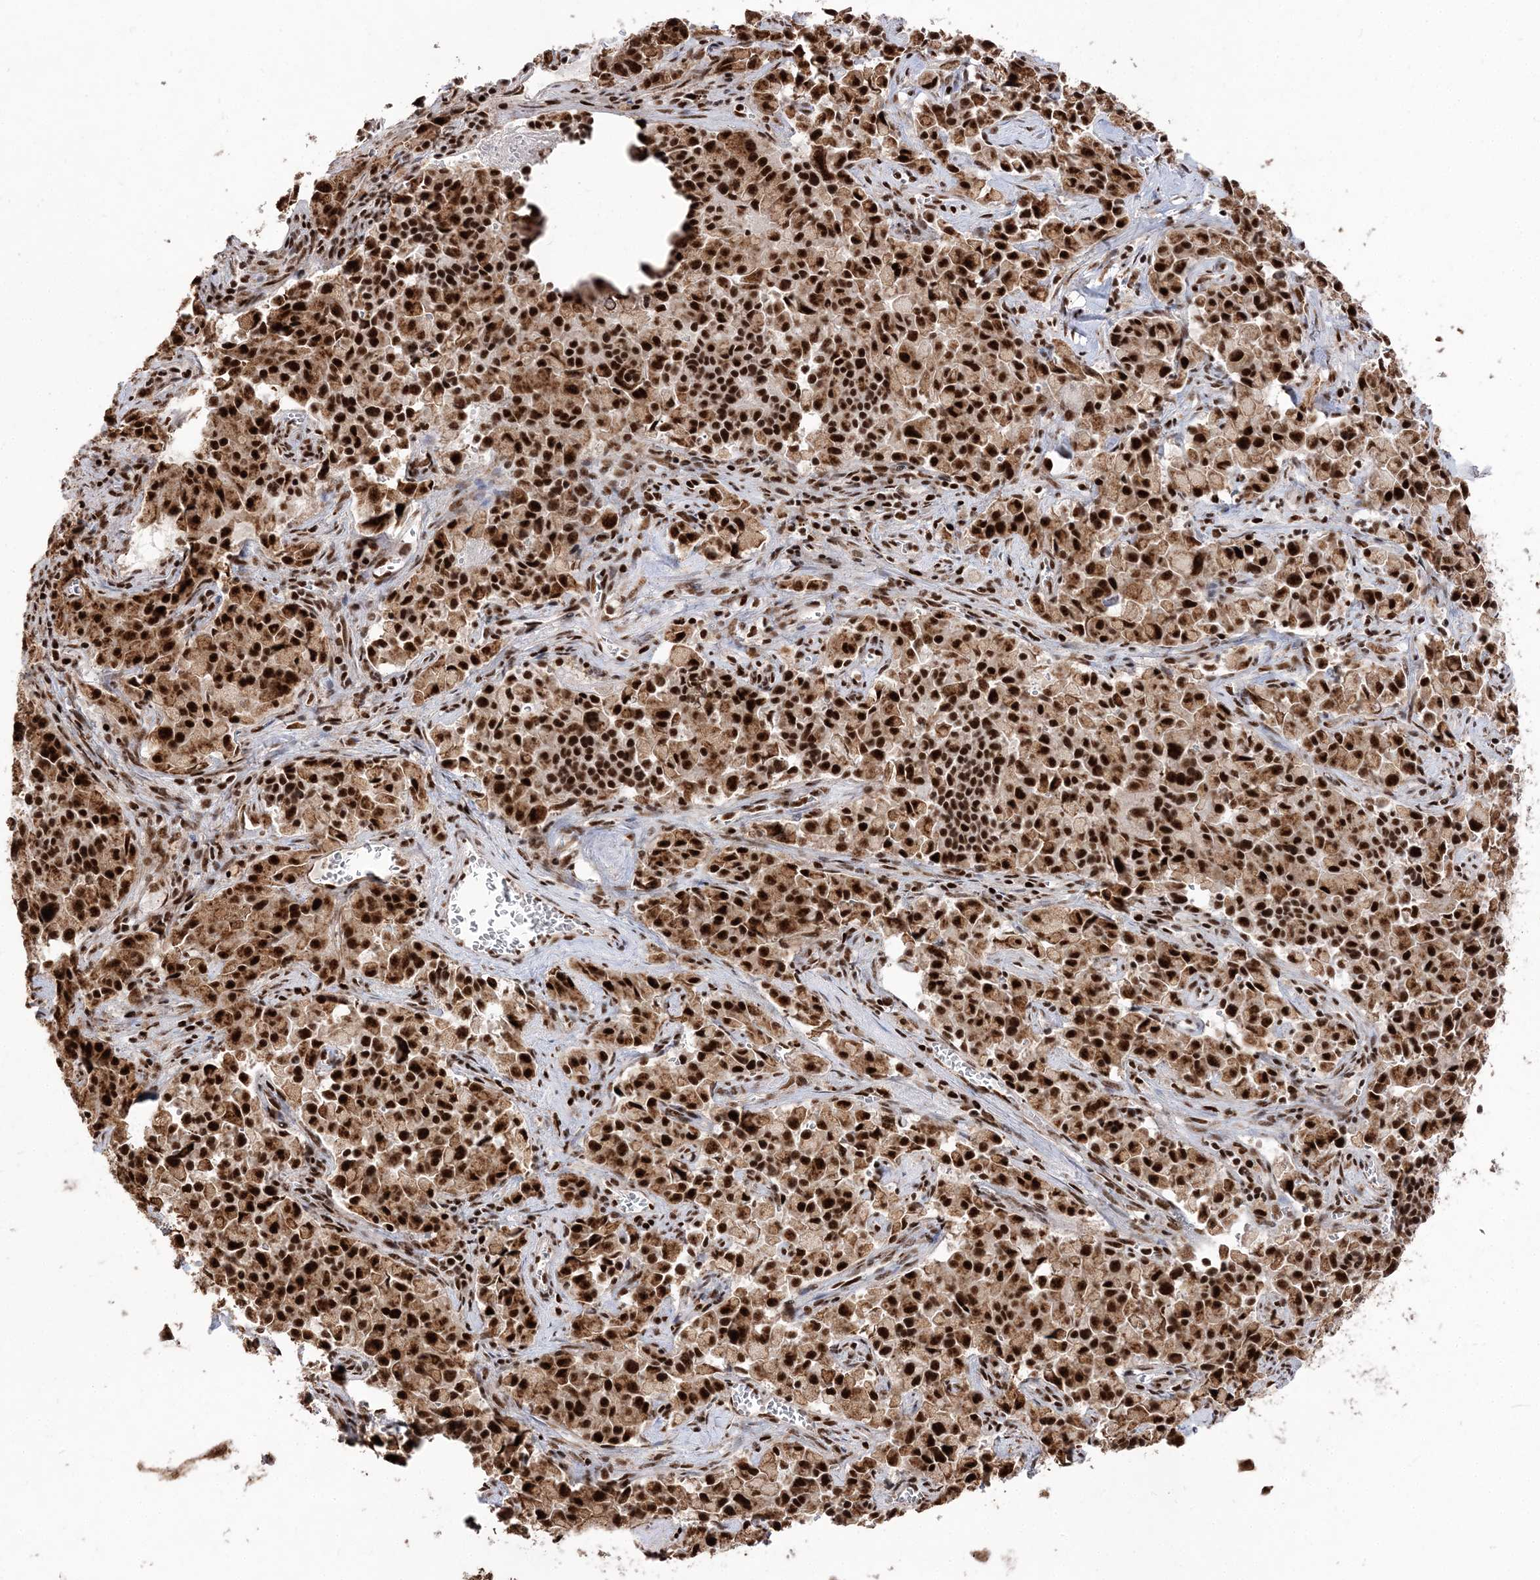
{"staining": {"intensity": "strong", "quantity": ">75%", "location": "nuclear"}, "tissue": "pancreatic cancer", "cell_type": "Tumor cells", "image_type": "cancer", "snomed": [{"axis": "morphology", "description": "Adenocarcinoma, NOS"}, {"axis": "topography", "description": "Pancreas"}], "caption": "Human adenocarcinoma (pancreatic) stained with a protein marker exhibits strong staining in tumor cells.", "gene": "RBM17", "patient": {"sex": "male", "age": 65}}